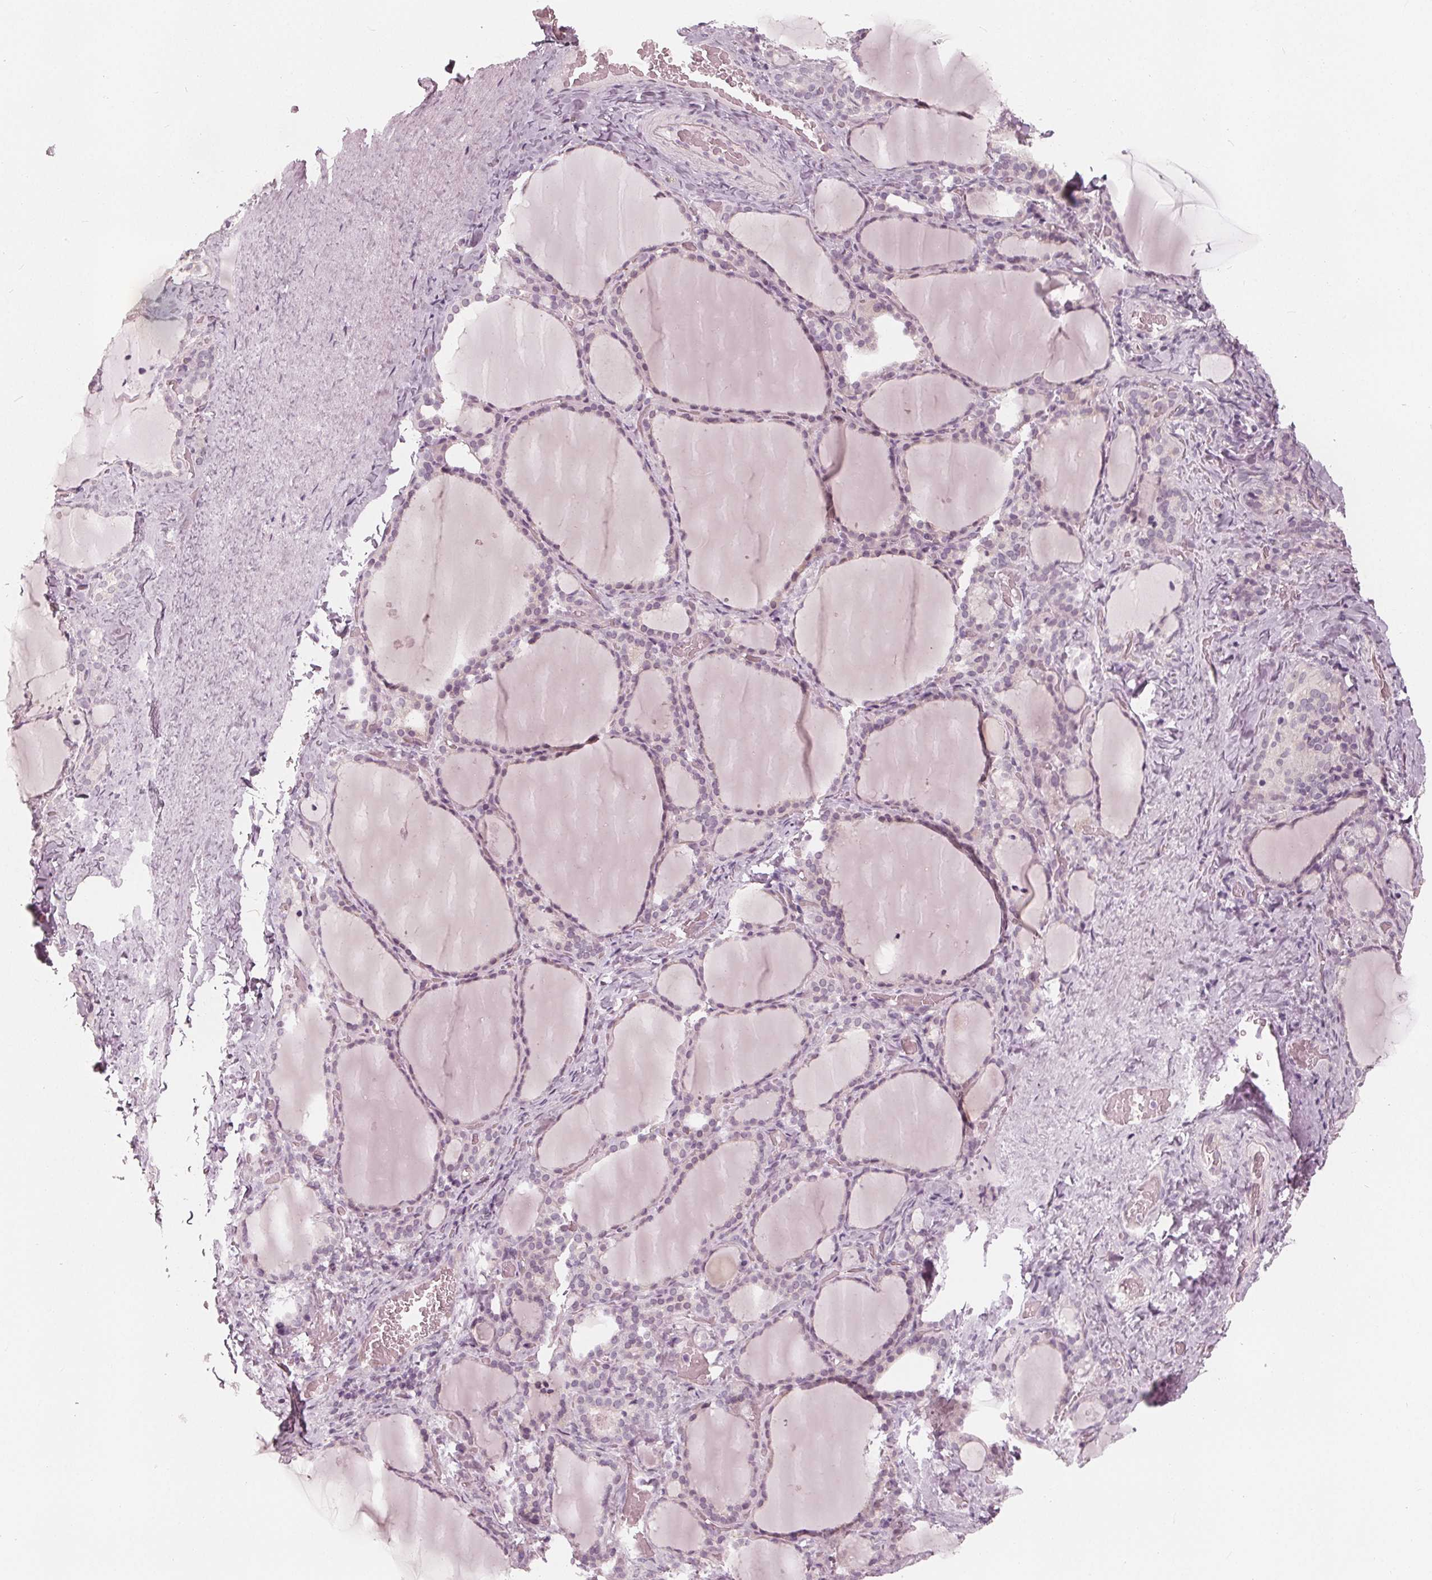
{"staining": {"intensity": "negative", "quantity": "none", "location": "none"}, "tissue": "thyroid gland", "cell_type": "Glandular cells", "image_type": "normal", "snomed": [{"axis": "morphology", "description": "Normal tissue, NOS"}, {"axis": "topography", "description": "Thyroid gland"}], "caption": "A photomicrograph of thyroid gland stained for a protein demonstrates no brown staining in glandular cells.", "gene": "SAT2", "patient": {"sex": "female", "age": 22}}